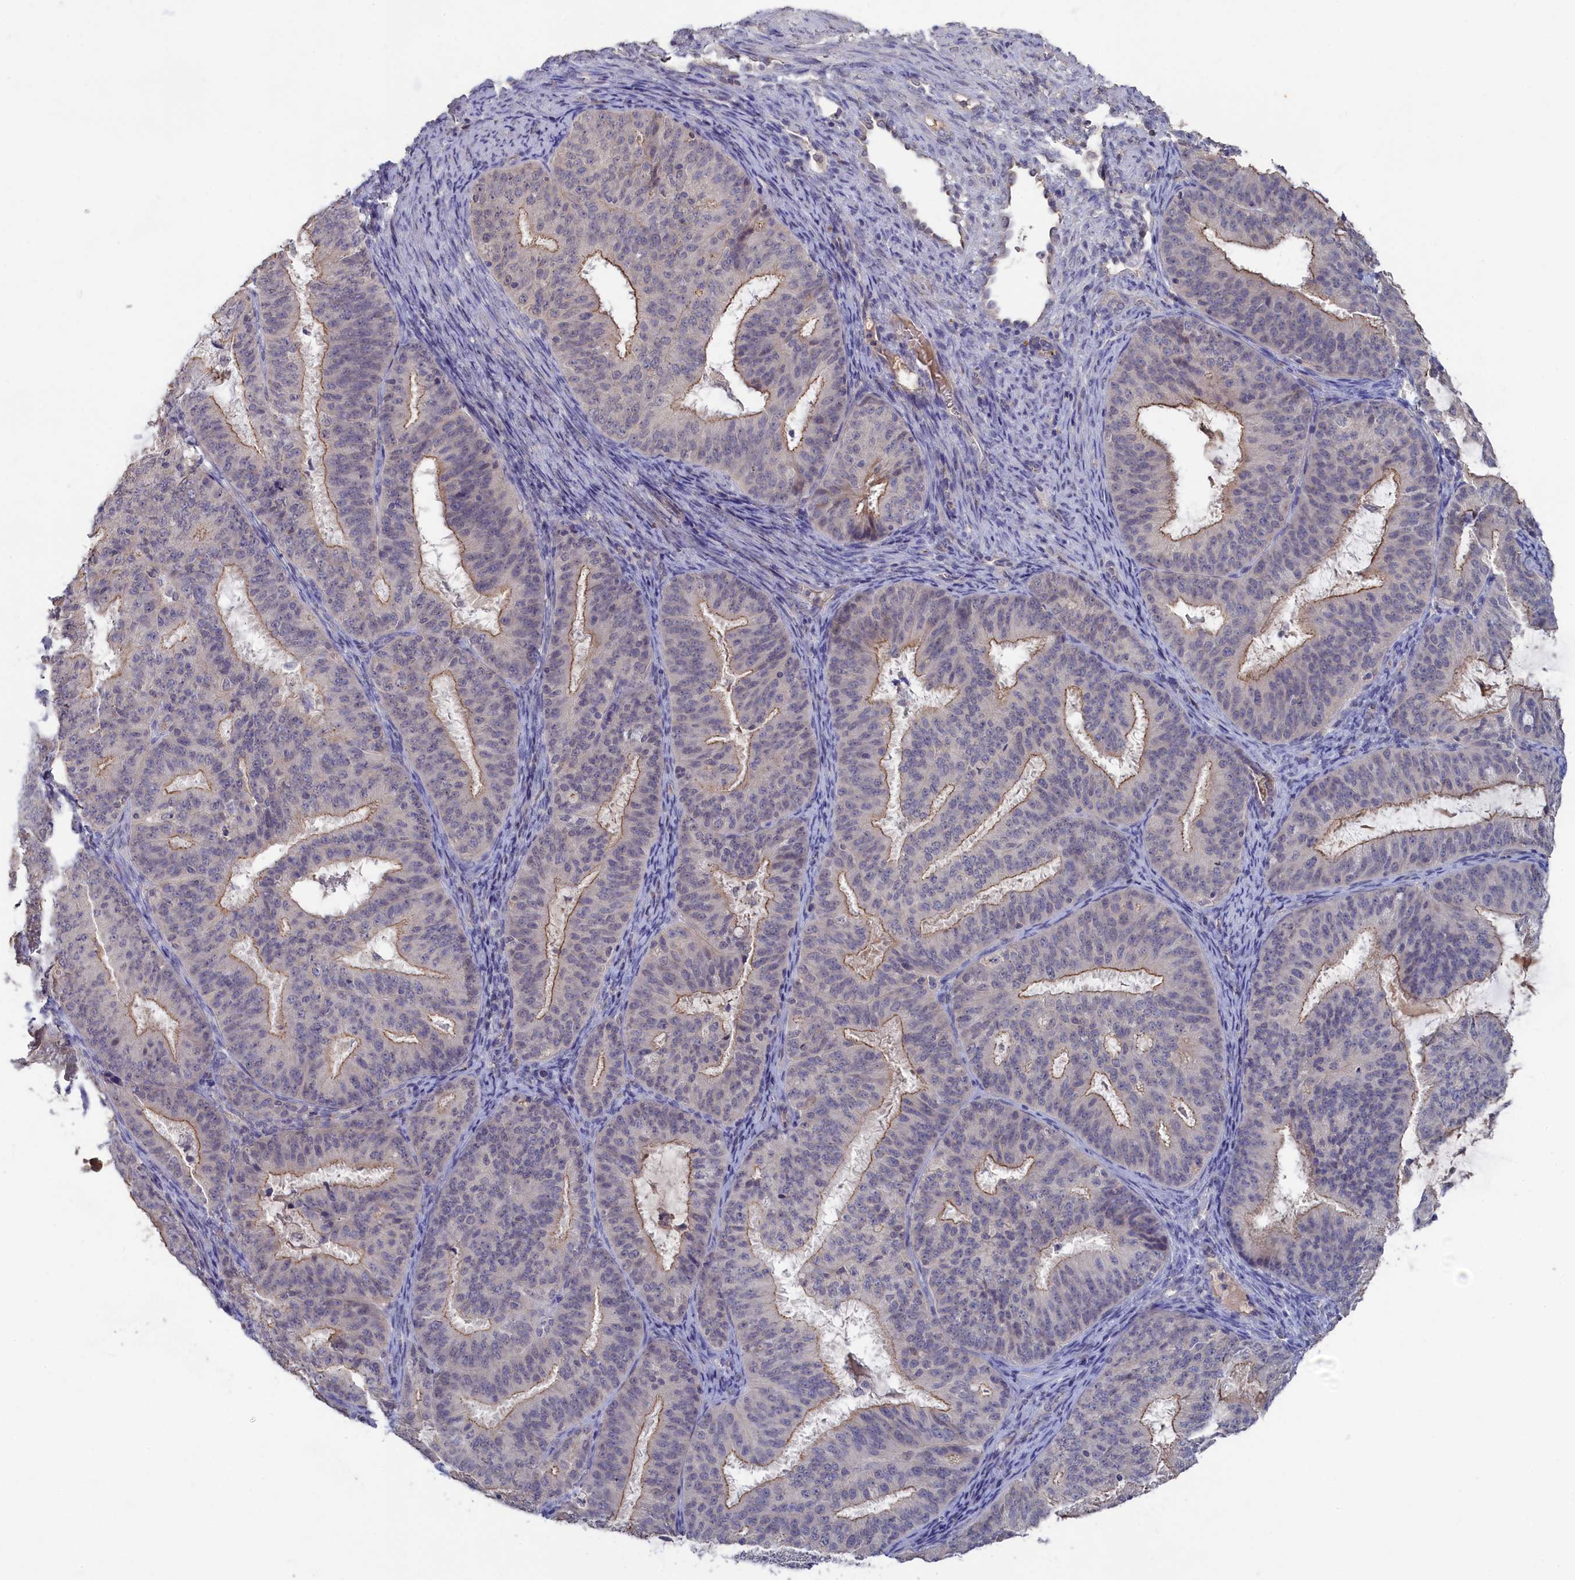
{"staining": {"intensity": "moderate", "quantity": "<25%", "location": "cytoplasmic/membranous"}, "tissue": "endometrial cancer", "cell_type": "Tumor cells", "image_type": "cancer", "snomed": [{"axis": "morphology", "description": "Adenocarcinoma, NOS"}, {"axis": "topography", "description": "Endometrium"}], "caption": "Protein expression analysis of adenocarcinoma (endometrial) demonstrates moderate cytoplasmic/membranous positivity in about <25% of tumor cells. The protein is stained brown, and the nuclei are stained in blue (DAB (3,3'-diaminobenzidine) IHC with brightfield microscopy, high magnification).", "gene": "CELF5", "patient": {"sex": "female", "age": 51}}